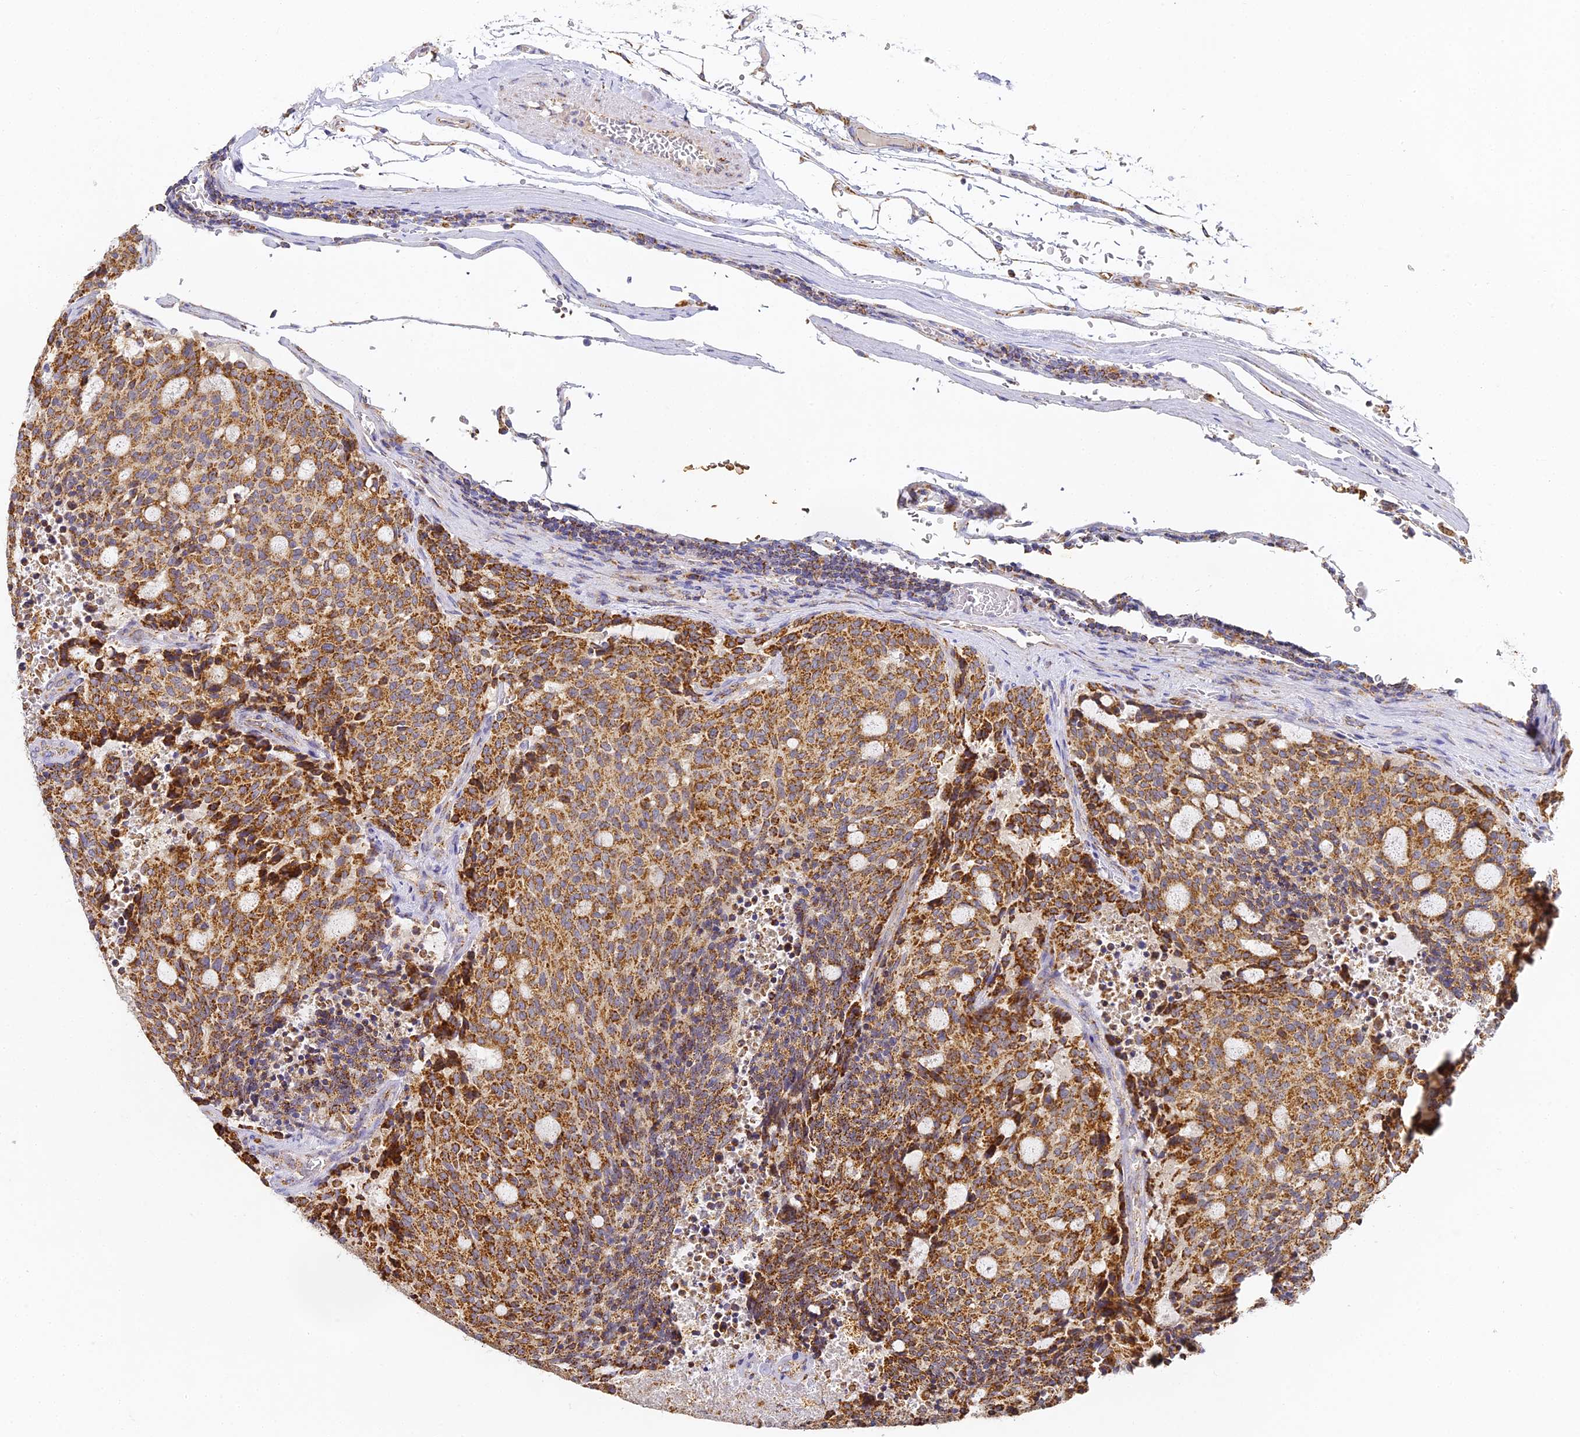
{"staining": {"intensity": "strong", "quantity": ">75%", "location": "cytoplasmic/membranous"}, "tissue": "carcinoid", "cell_type": "Tumor cells", "image_type": "cancer", "snomed": [{"axis": "morphology", "description": "Carcinoid, malignant, NOS"}, {"axis": "topography", "description": "Pancreas"}], "caption": "Immunohistochemical staining of malignant carcinoid shows high levels of strong cytoplasmic/membranous protein staining in approximately >75% of tumor cells.", "gene": "DONSON", "patient": {"sex": "female", "age": 54}}